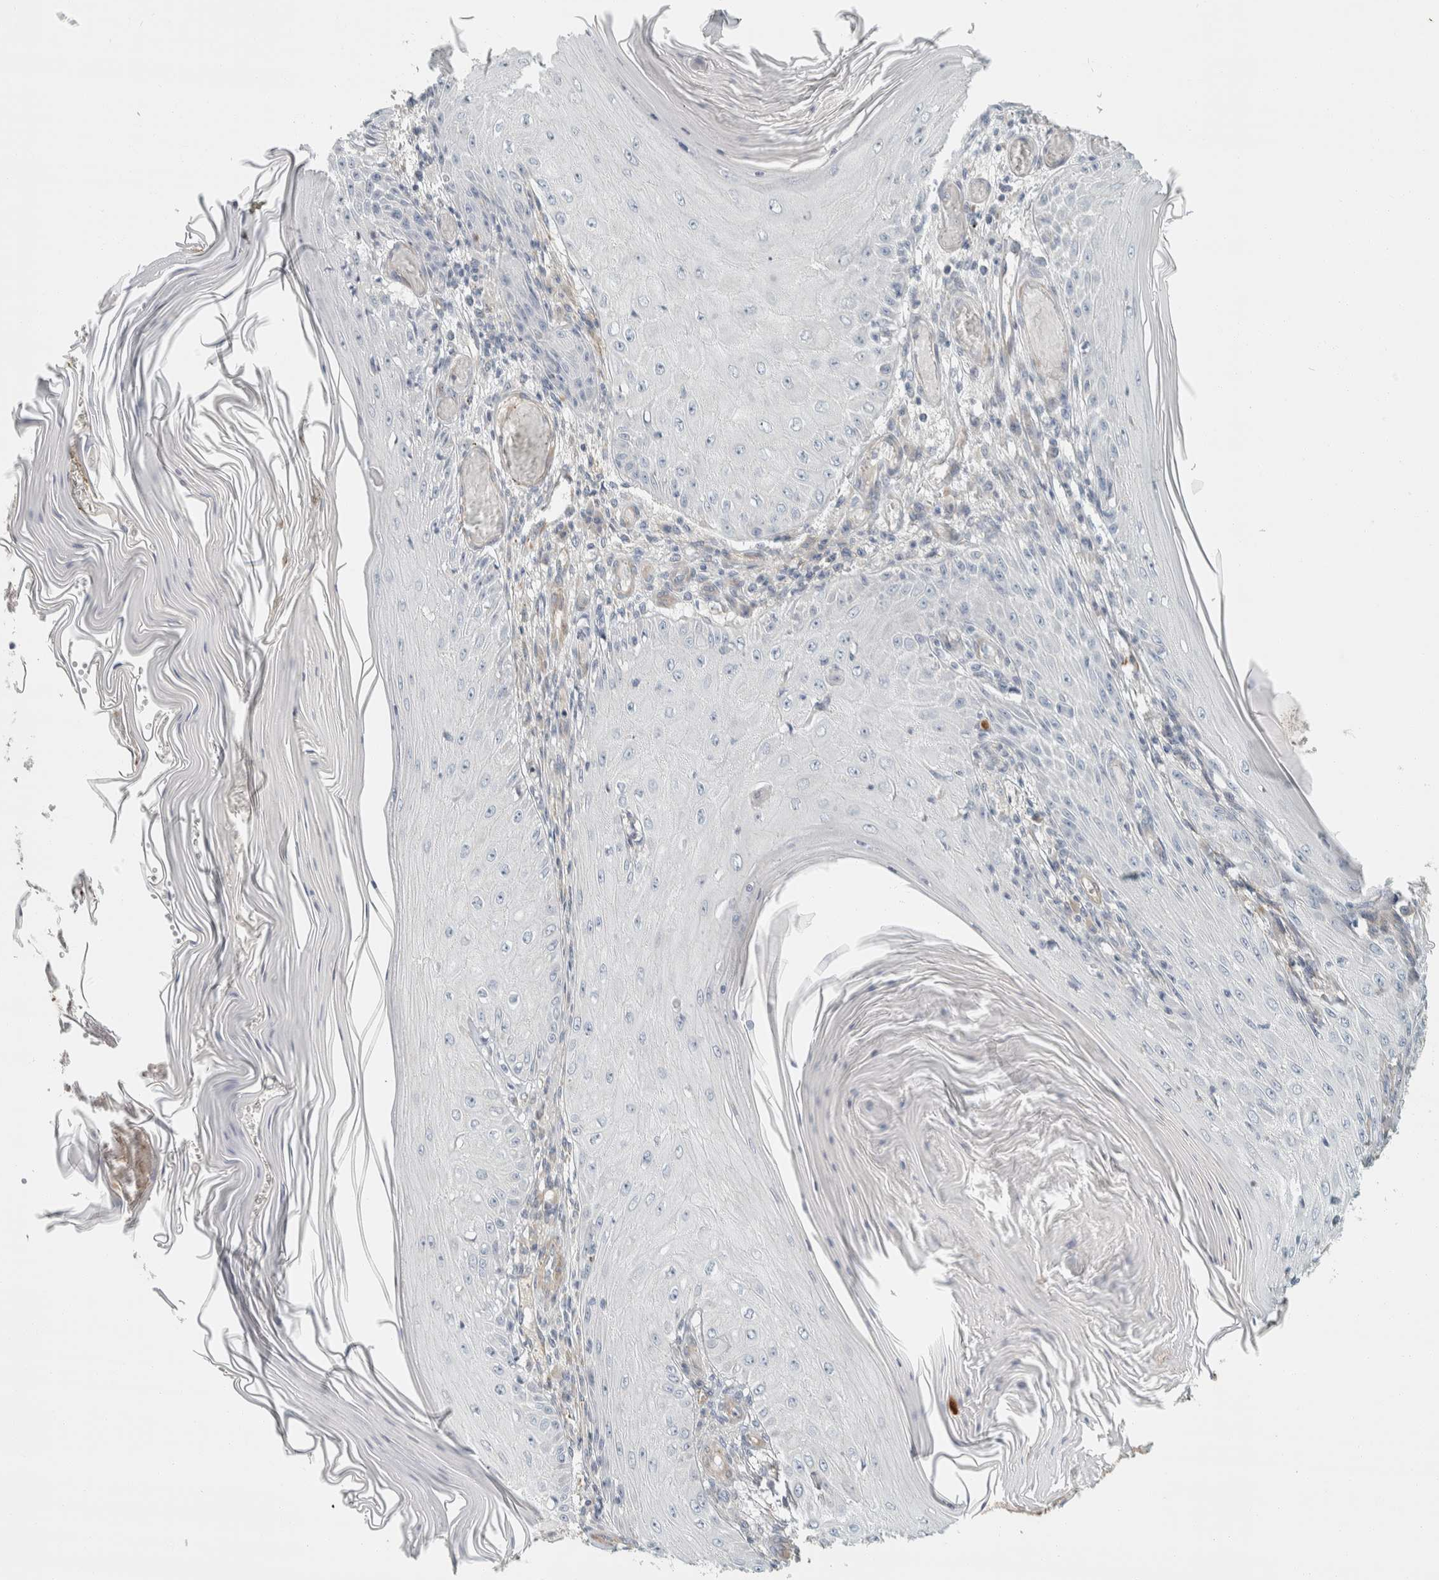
{"staining": {"intensity": "negative", "quantity": "none", "location": "none"}, "tissue": "skin cancer", "cell_type": "Tumor cells", "image_type": "cancer", "snomed": [{"axis": "morphology", "description": "Squamous cell carcinoma, NOS"}, {"axis": "topography", "description": "Skin"}], "caption": "IHC micrograph of skin squamous cell carcinoma stained for a protein (brown), which reveals no expression in tumor cells.", "gene": "CDR2", "patient": {"sex": "female", "age": 73}}